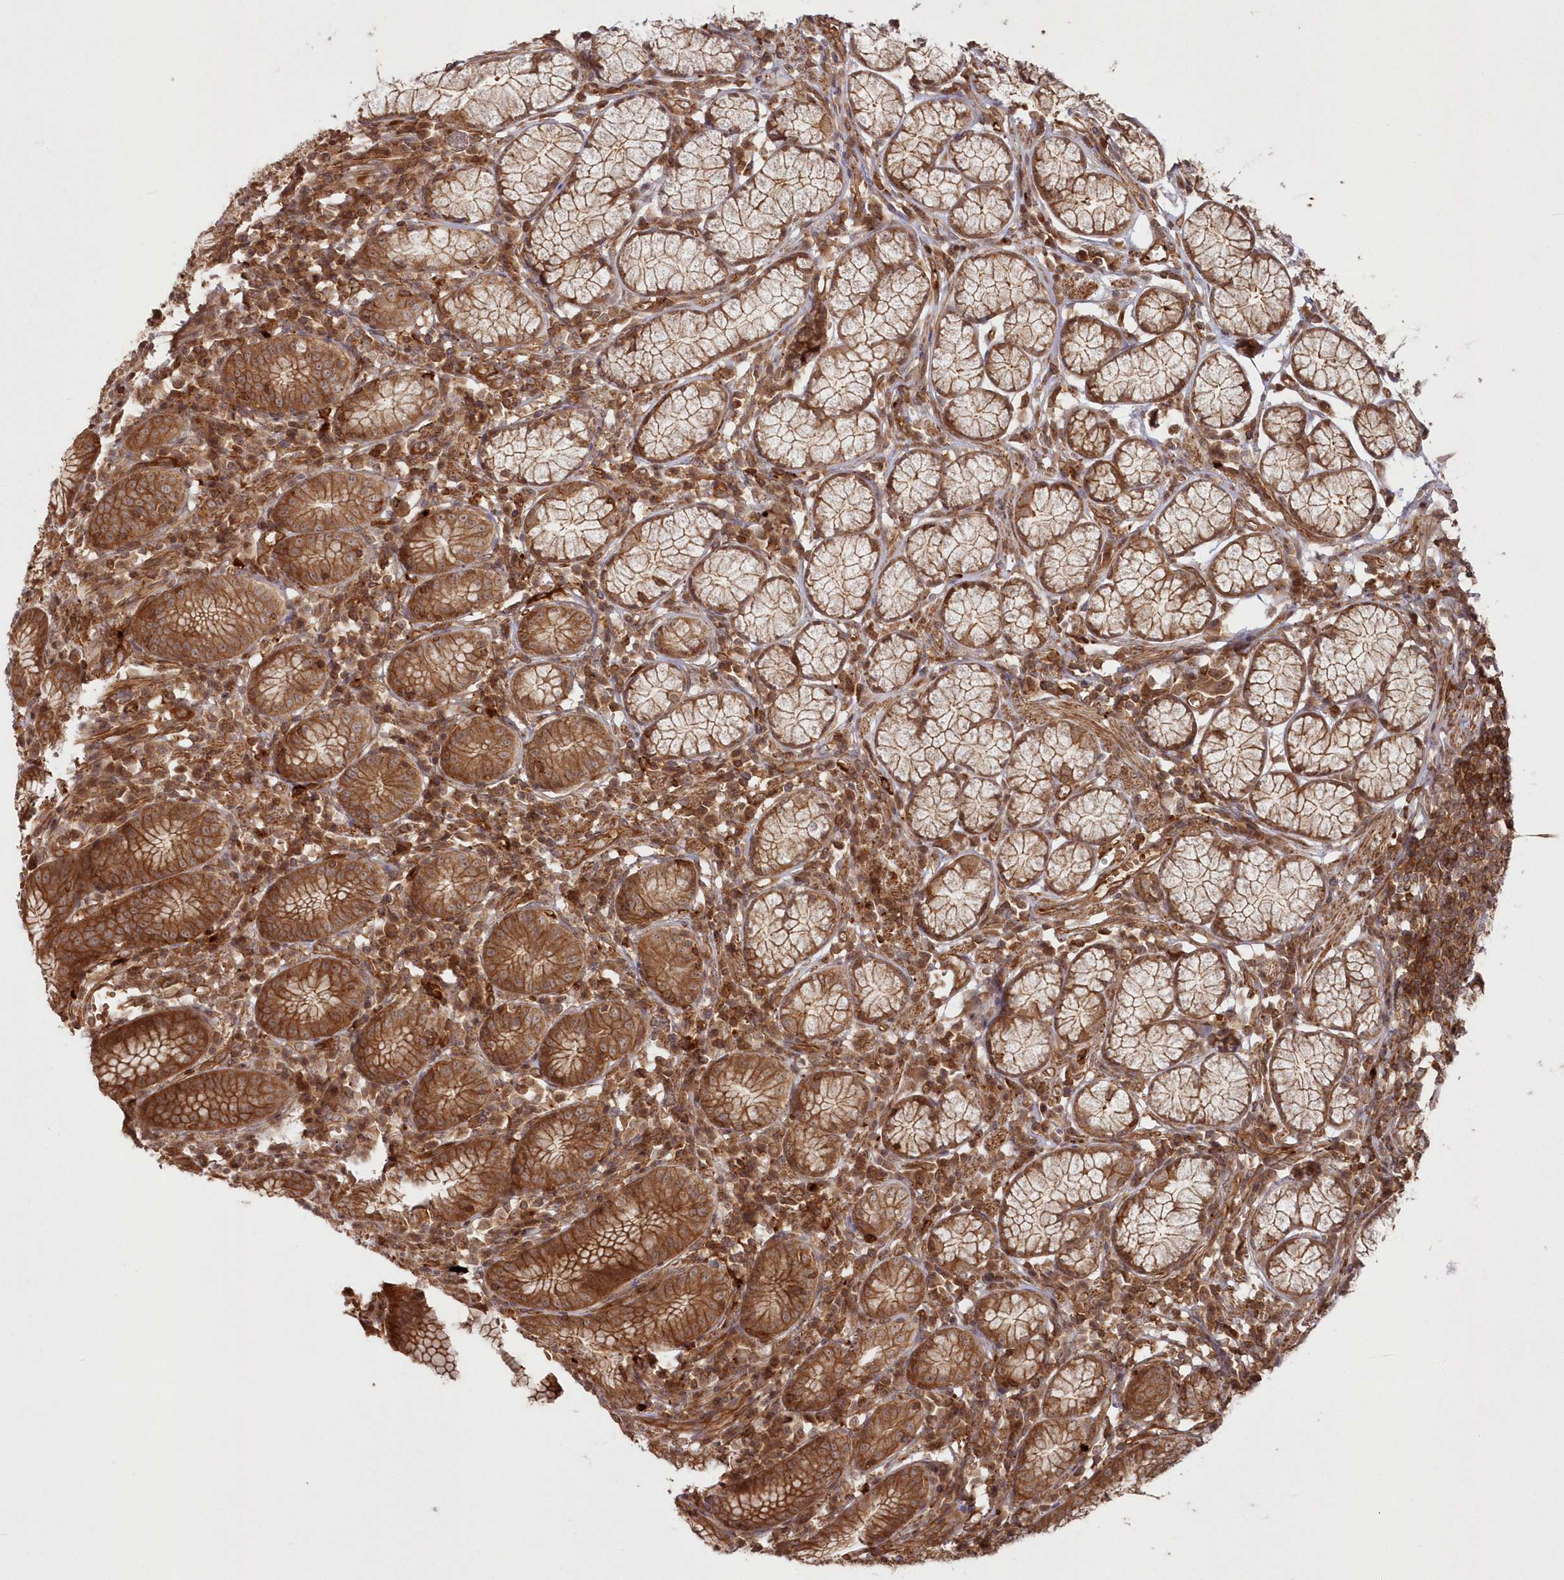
{"staining": {"intensity": "strong", "quantity": ">75%", "location": "cytoplasmic/membranous"}, "tissue": "stomach", "cell_type": "Glandular cells", "image_type": "normal", "snomed": [{"axis": "morphology", "description": "Normal tissue, NOS"}, {"axis": "topography", "description": "Stomach"}], "caption": "Protein expression analysis of unremarkable human stomach reveals strong cytoplasmic/membranous staining in about >75% of glandular cells. The protein is stained brown, and the nuclei are stained in blue (DAB (3,3'-diaminobenzidine) IHC with brightfield microscopy, high magnification).", "gene": "RGCC", "patient": {"sex": "male", "age": 55}}